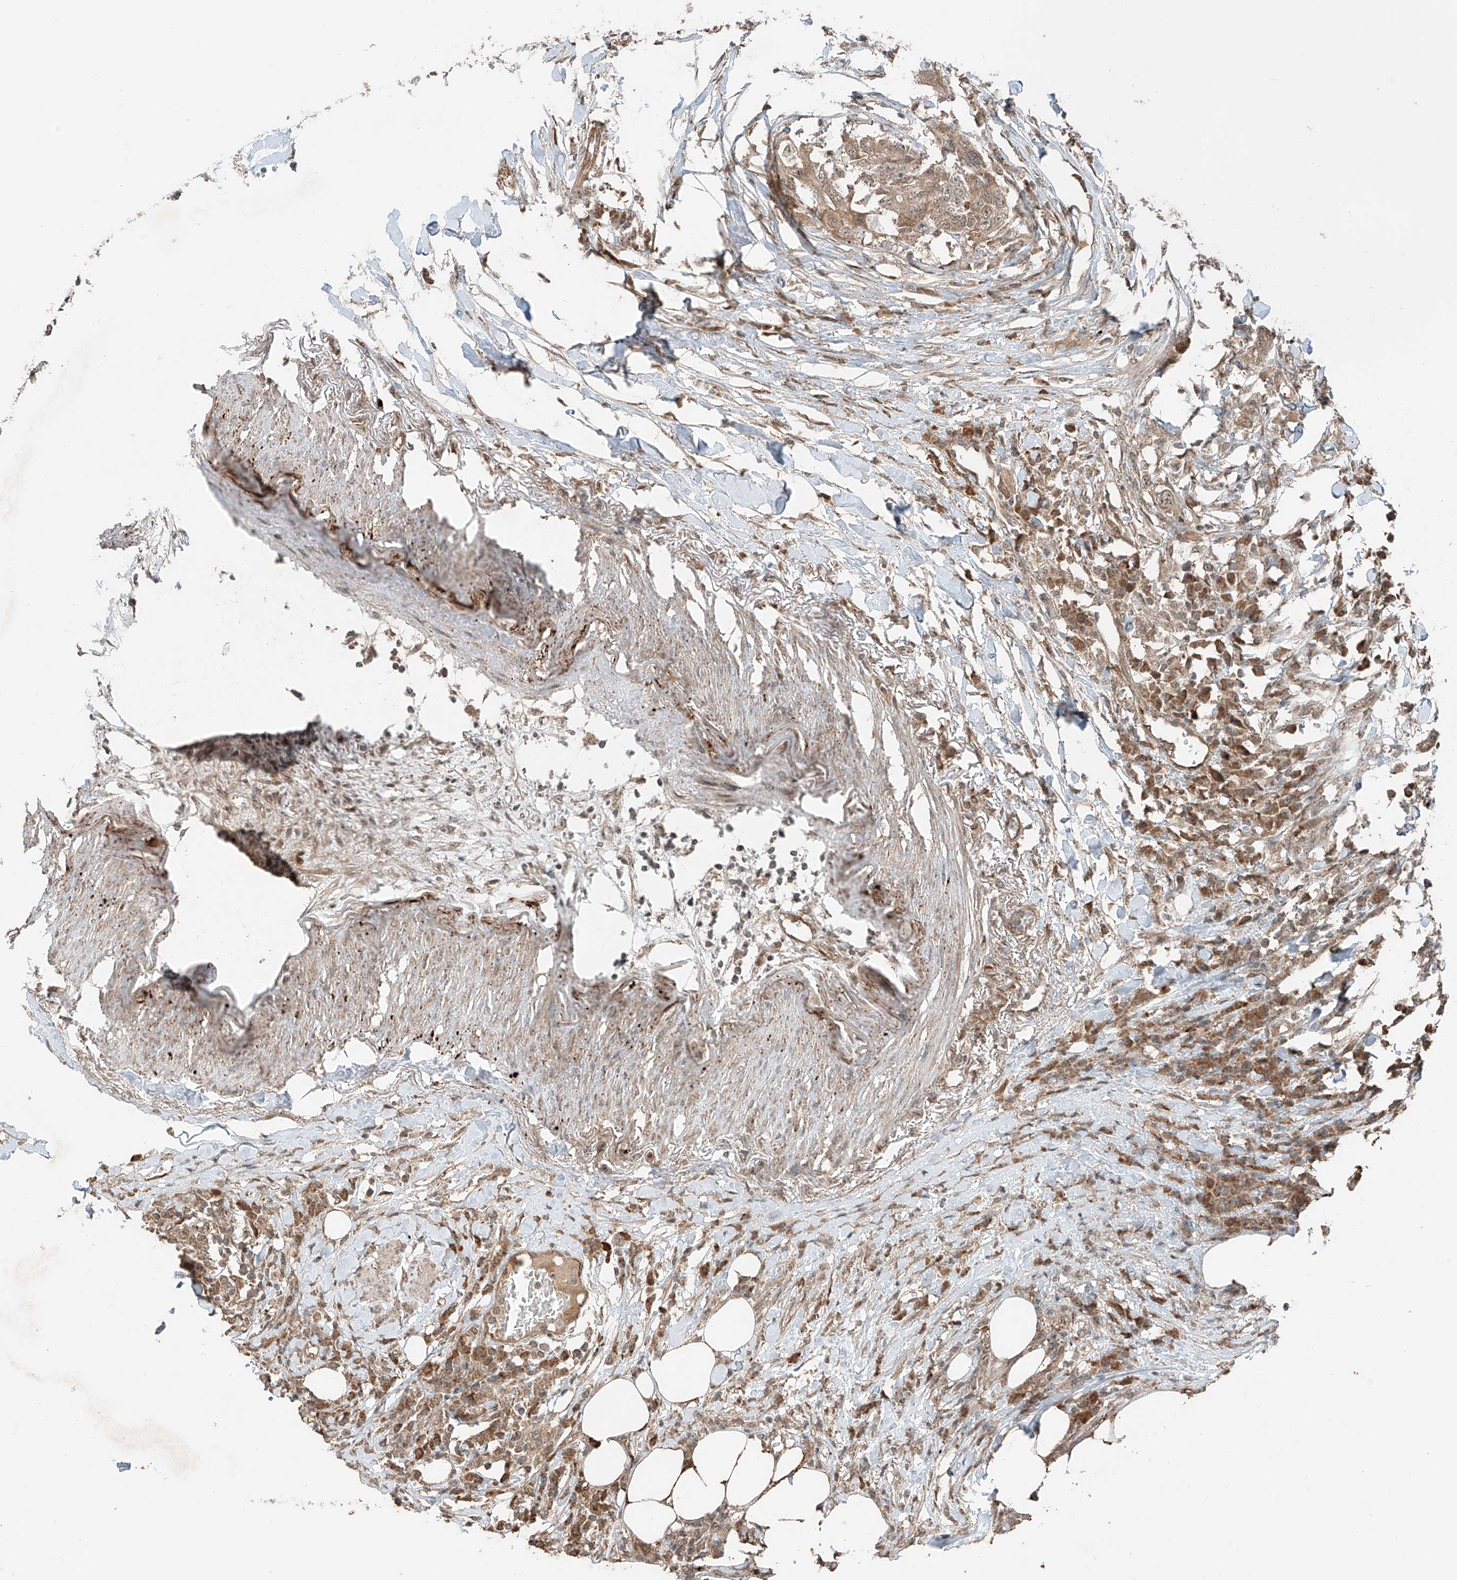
{"staining": {"intensity": "moderate", "quantity": ">75%", "location": "cytoplasmic/membranous,nuclear"}, "tissue": "colorectal cancer", "cell_type": "Tumor cells", "image_type": "cancer", "snomed": [{"axis": "morphology", "description": "Adenocarcinoma, NOS"}, {"axis": "topography", "description": "Colon"}], "caption": "DAB immunohistochemical staining of human colorectal cancer shows moderate cytoplasmic/membranous and nuclear protein expression in about >75% of tumor cells.", "gene": "ZNF620", "patient": {"sex": "male", "age": 71}}